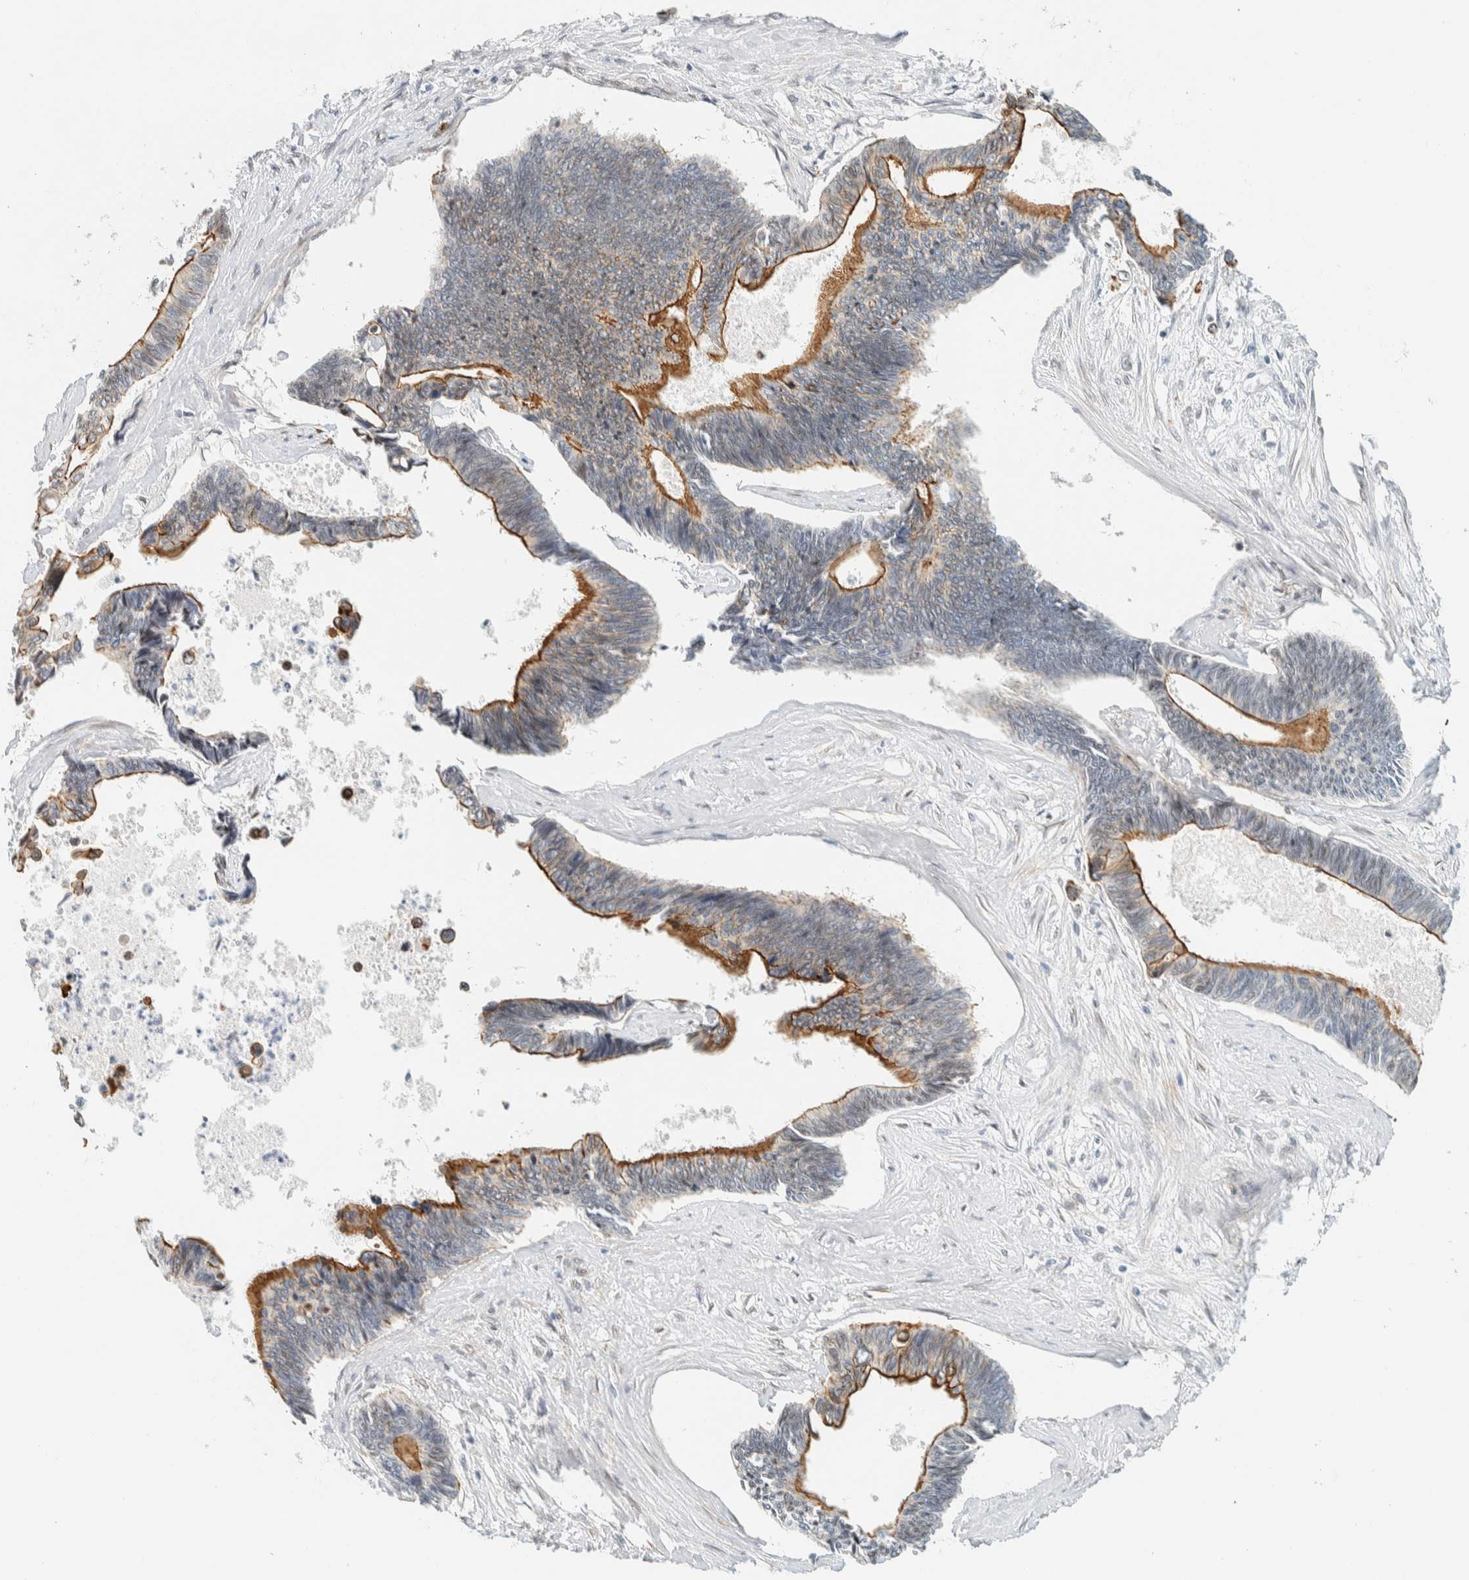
{"staining": {"intensity": "moderate", "quantity": "25%-75%", "location": "cytoplasmic/membranous"}, "tissue": "pancreatic cancer", "cell_type": "Tumor cells", "image_type": "cancer", "snomed": [{"axis": "morphology", "description": "Adenocarcinoma, NOS"}, {"axis": "topography", "description": "Pancreas"}], "caption": "DAB (3,3'-diaminobenzidine) immunohistochemical staining of human pancreatic cancer exhibits moderate cytoplasmic/membranous protein positivity in approximately 25%-75% of tumor cells.", "gene": "C1QTNF12", "patient": {"sex": "female", "age": 70}}